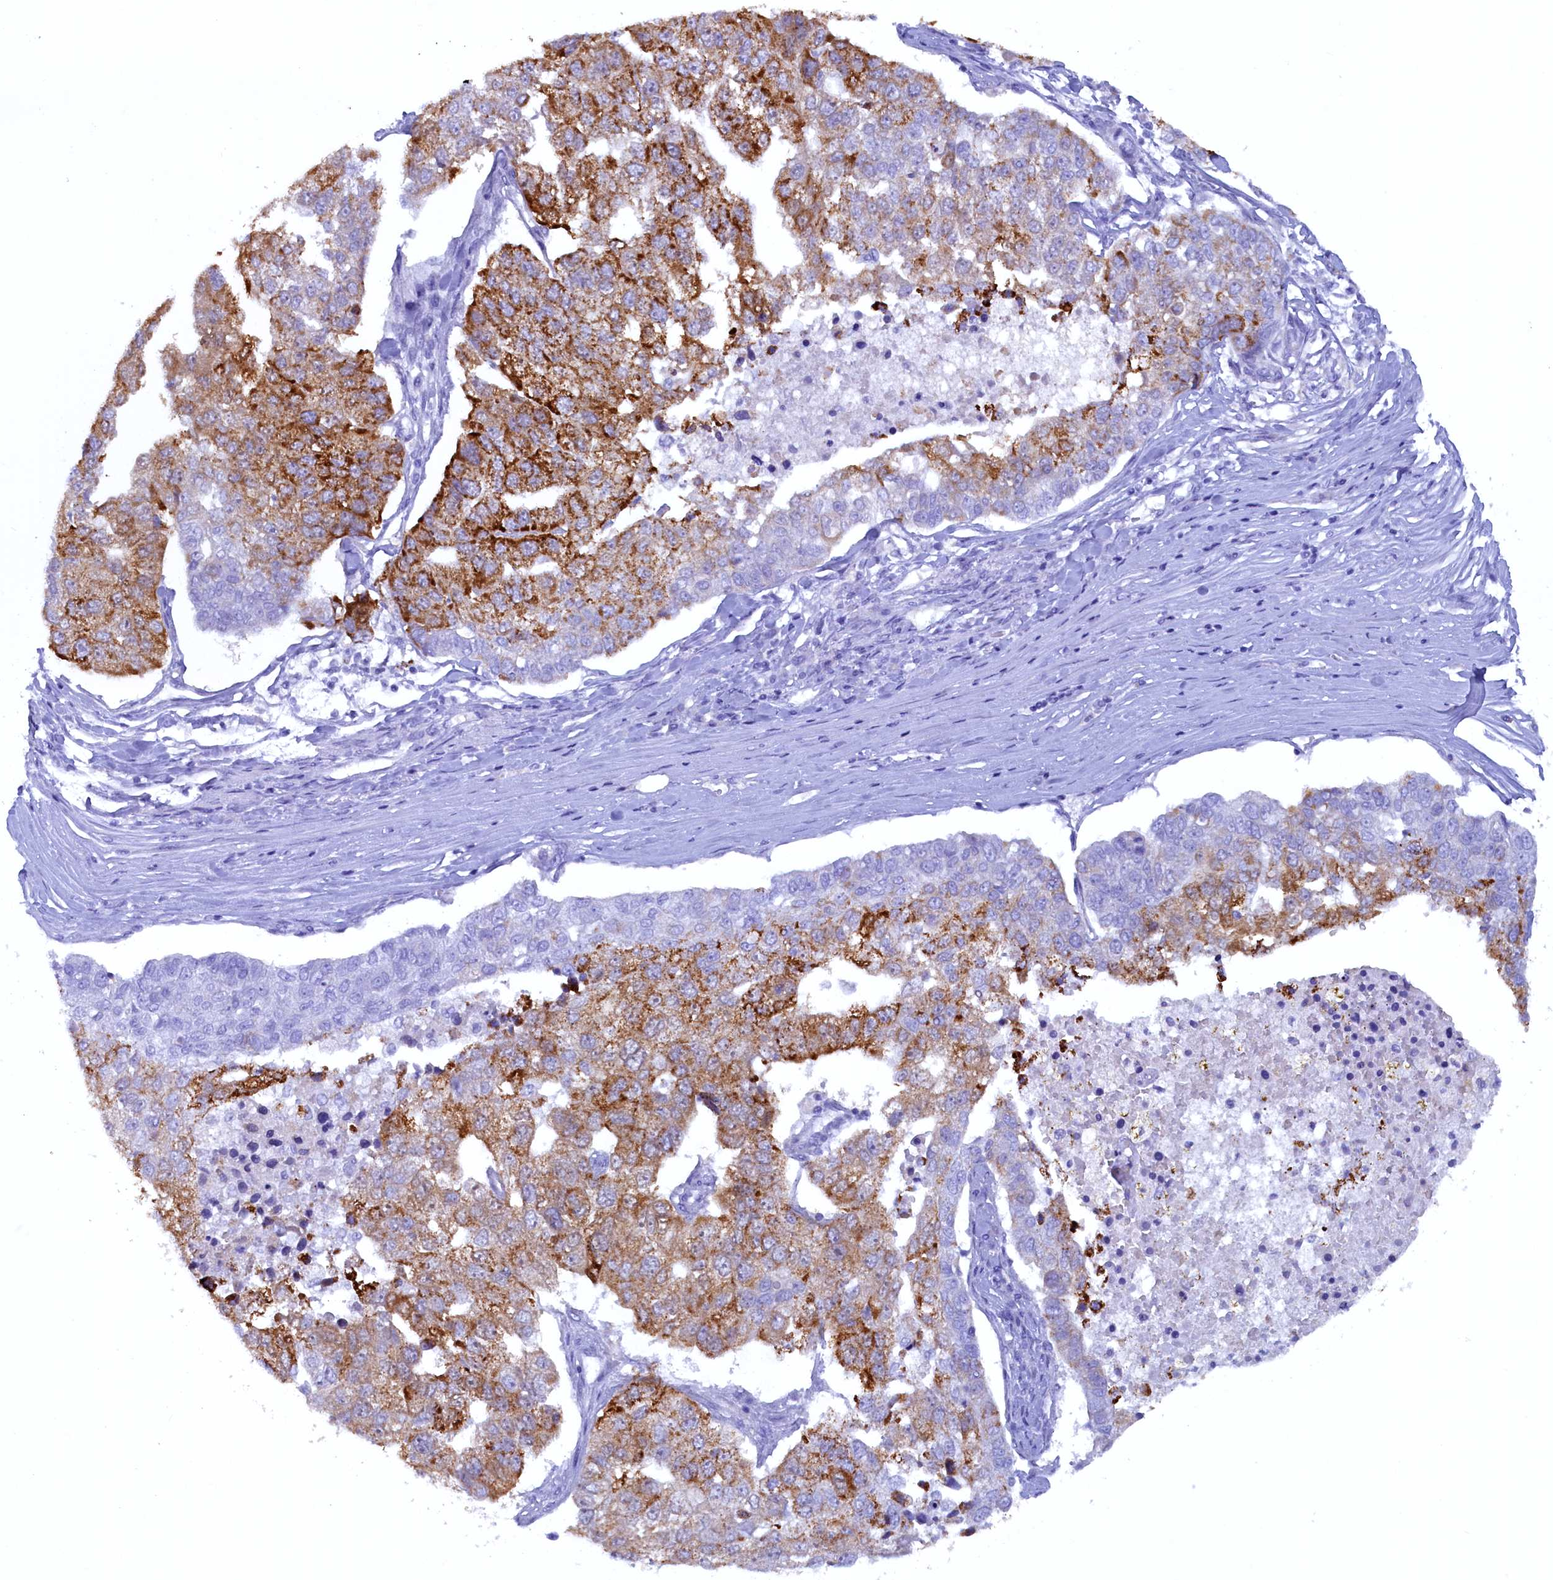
{"staining": {"intensity": "moderate", "quantity": "25%-75%", "location": "cytoplasmic/membranous"}, "tissue": "pancreatic cancer", "cell_type": "Tumor cells", "image_type": "cancer", "snomed": [{"axis": "morphology", "description": "Adenocarcinoma, NOS"}, {"axis": "topography", "description": "Pancreas"}], "caption": "Tumor cells reveal medium levels of moderate cytoplasmic/membranous staining in approximately 25%-75% of cells in pancreatic adenocarcinoma.", "gene": "ZSWIM4", "patient": {"sex": "female", "age": 61}}